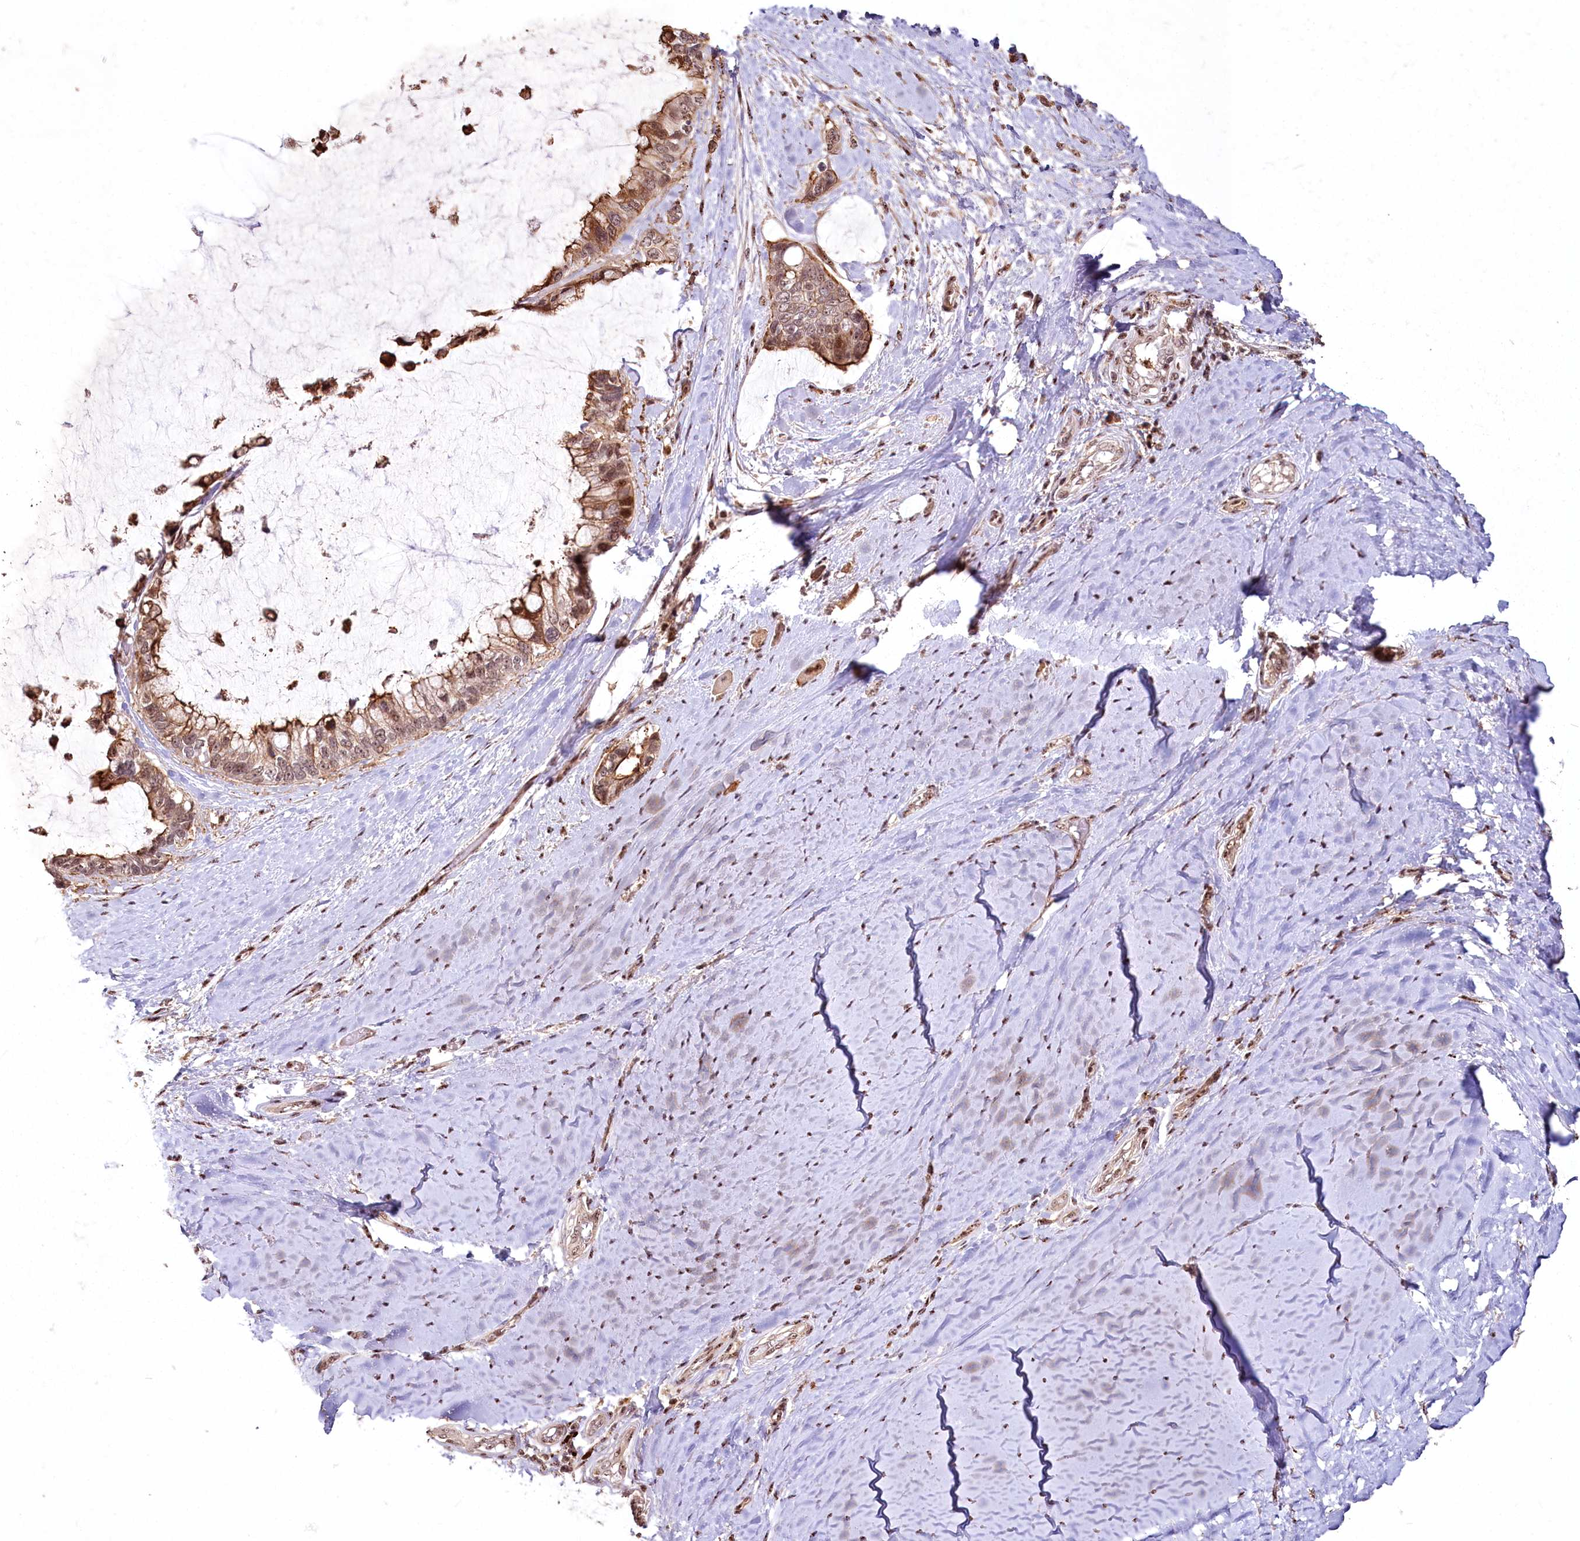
{"staining": {"intensity": "moderate", "quantity": ">75%", "location": "cytoplasmic/membranous,nuclear"}, "tissue": "ovarian cancer", "cell_type": "Tumor cells", "image_type": "cancer", "snomed": [{"axis": "morphology", "description": "Cystadenocarcinoma, mucinous, NOS"}, {"axis": "topography", "description": "Ovary"}], "caption": "A histopathology image showing moderate cytoplasmic/membranous and nuclear positivity in about >75% of tumor cells in ovarian cancer, as visualized by brown immunohistochemical staining.", "gene": "PYROXD1", "patient": {"sex": "female", "age": 39}}